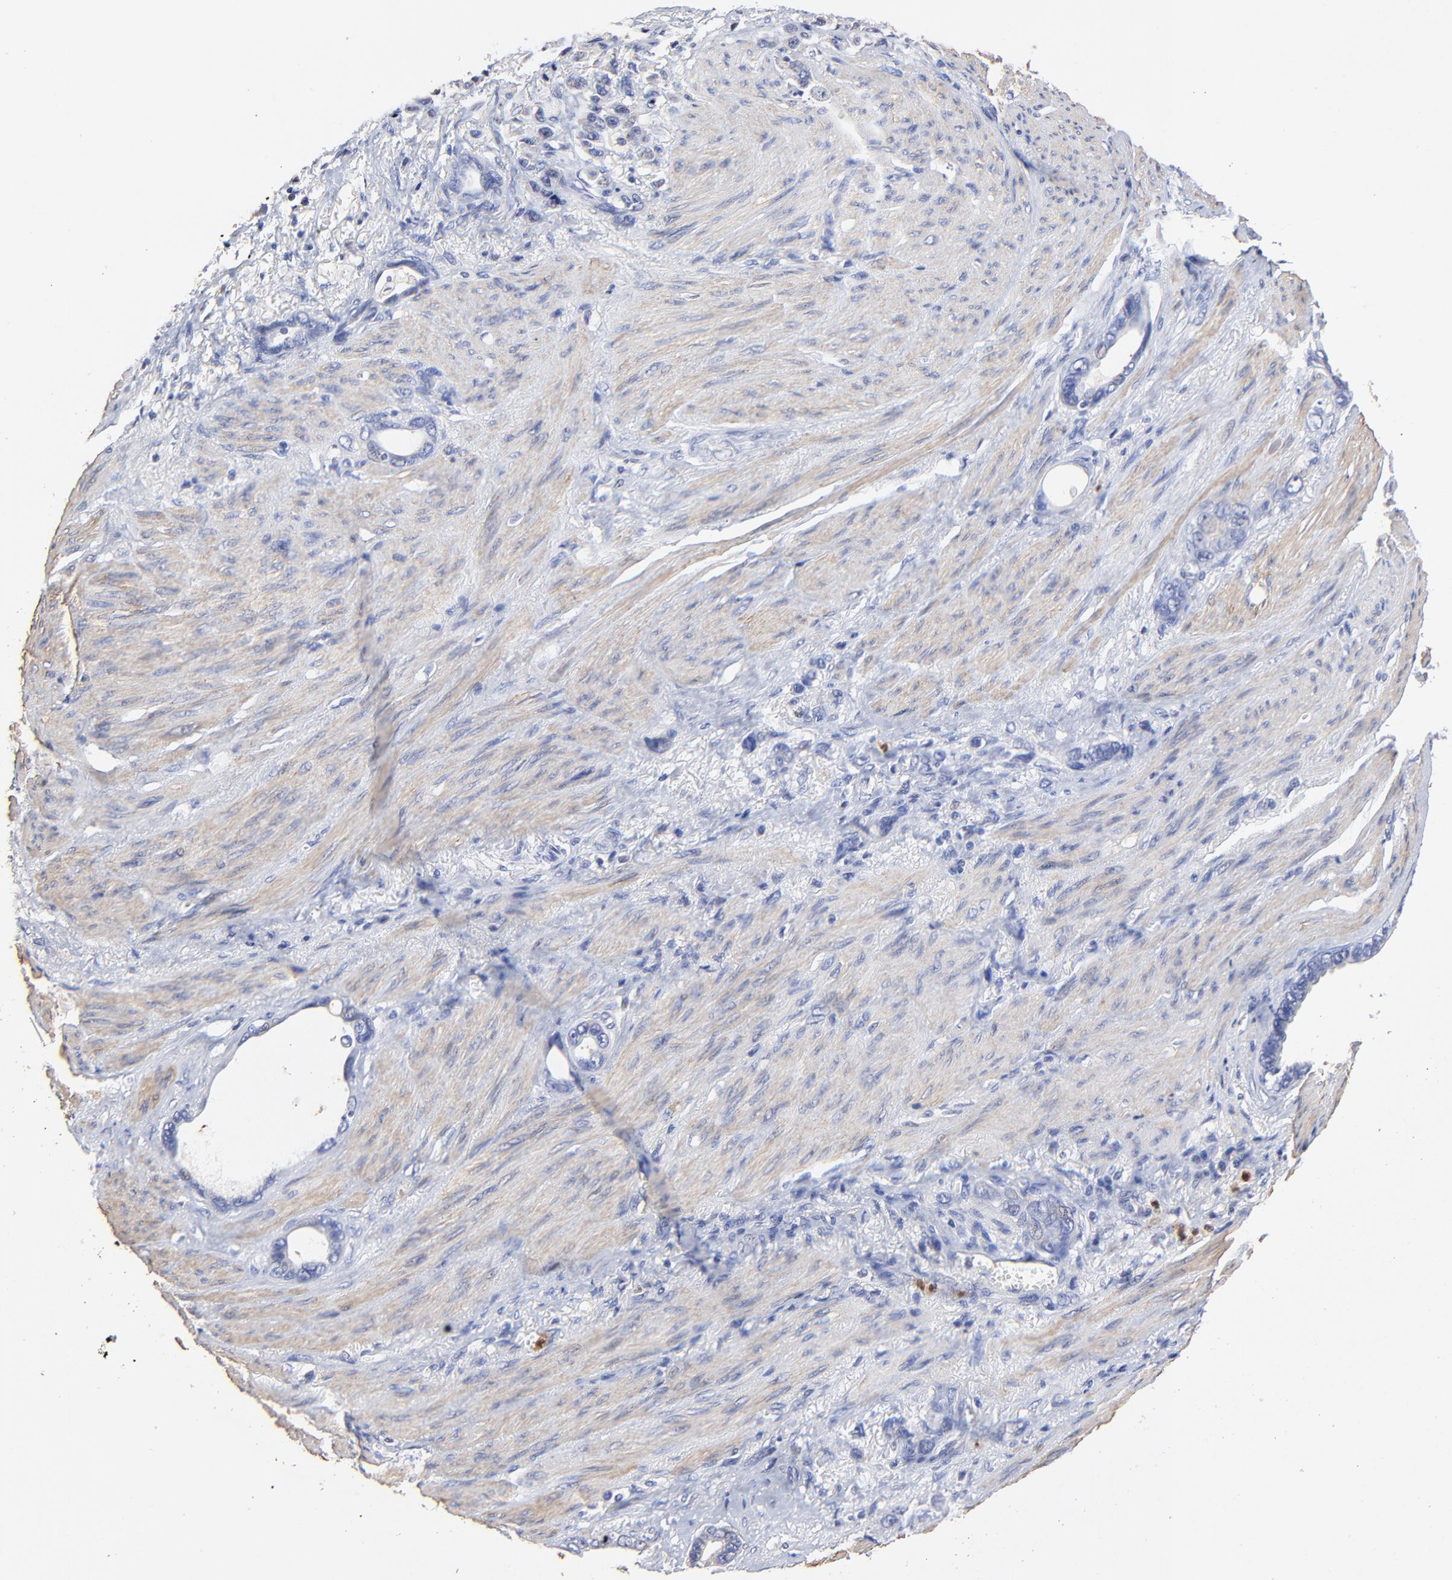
{"staining": {"intensity": "negative", "quantity": "none", "location": "none"}, "tissue": "stomach cancer", "cell_type": "Tumor cells", "image_type": "cancer", "snomed": [{"axis": "morphology", "description": "Adenocarcinoma, NOS"}, {"axis": "topography", "description": "Stomach"}], "caption": "Image shows no significant protein positivity in tumor cells of stomach adenocarcinoma.", "gene": "BBOF1", "patient": {"sex": "male", "age": 78}}